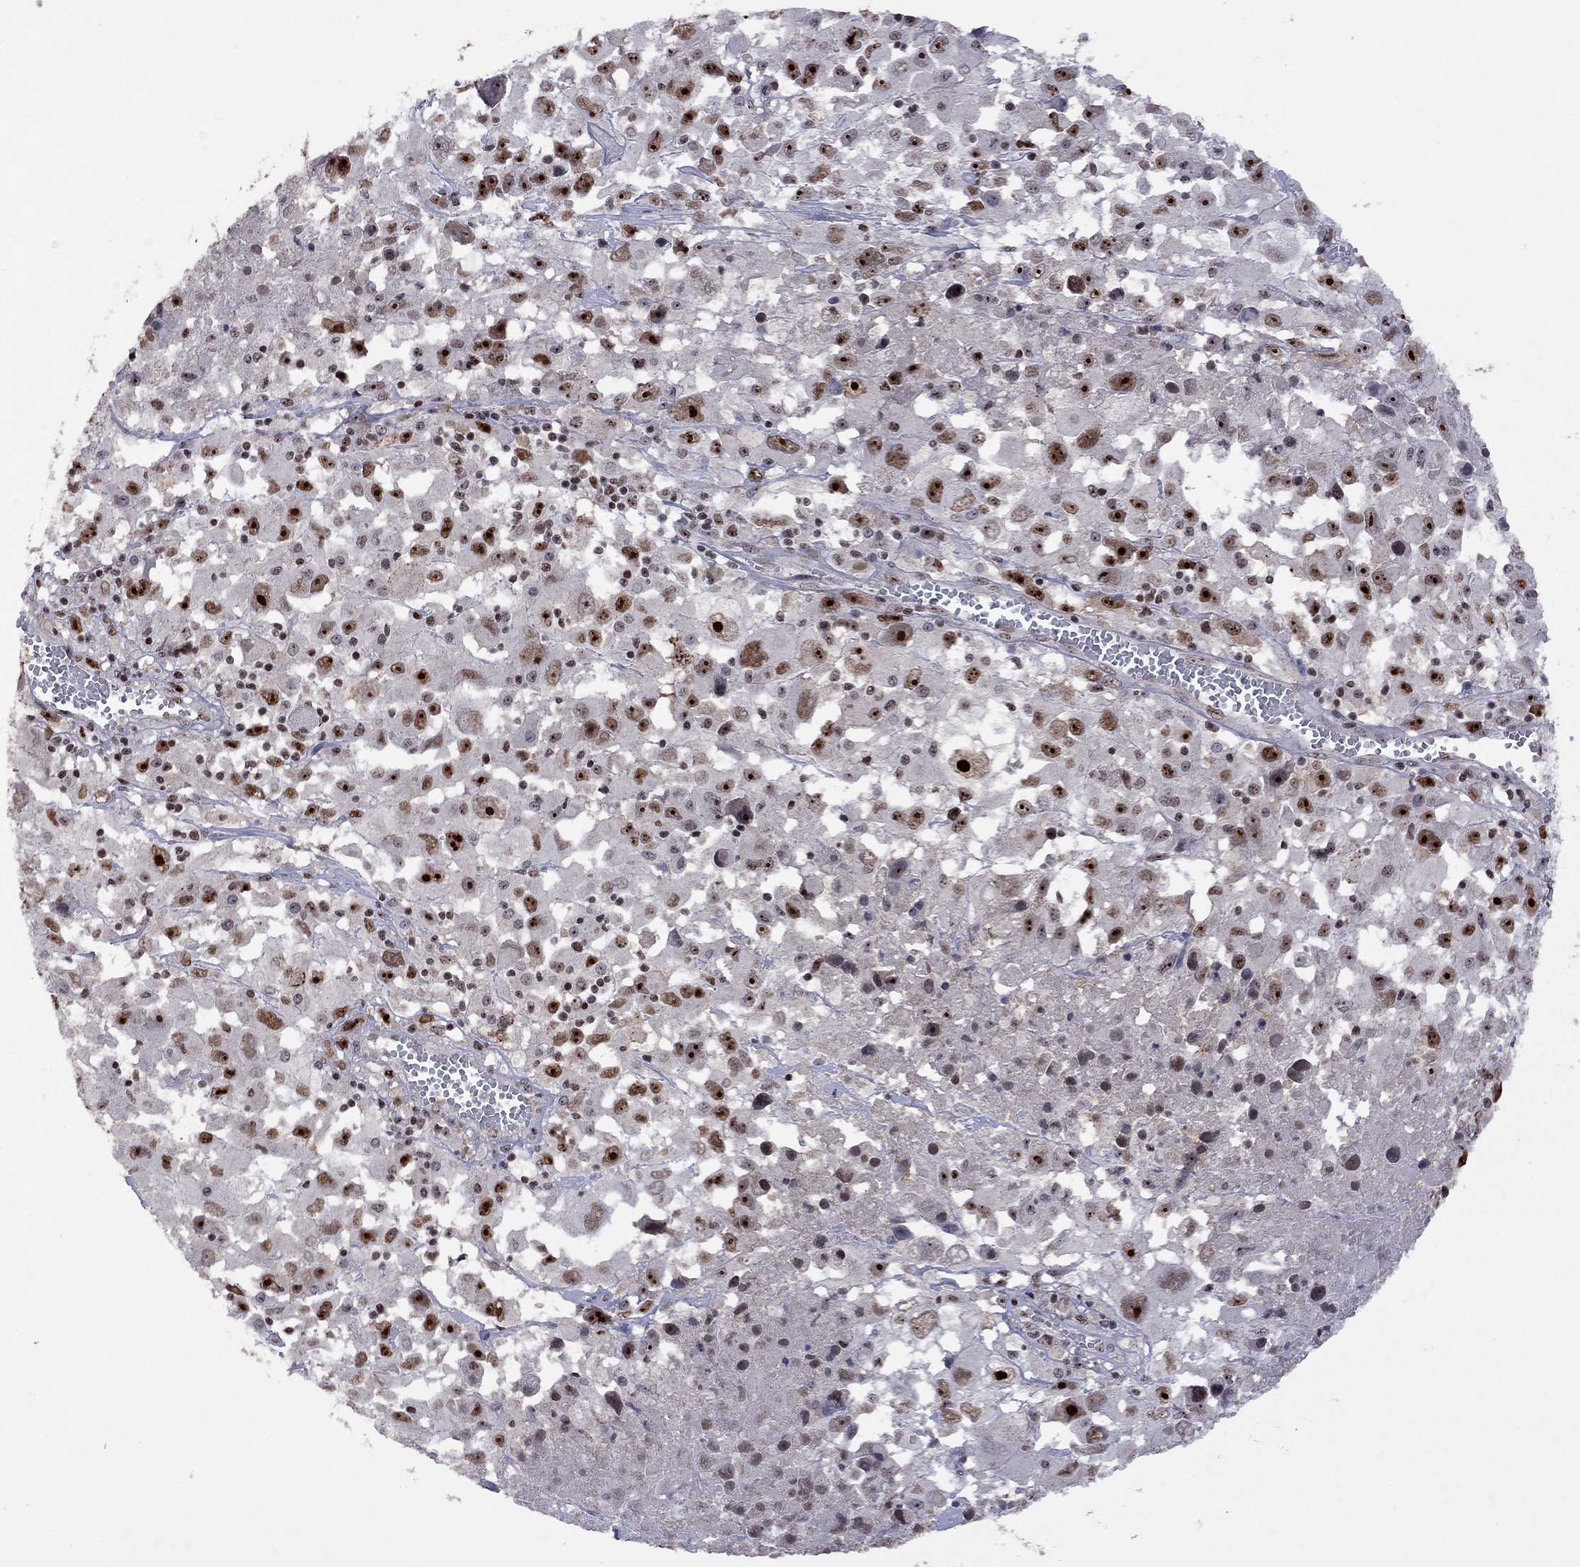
{"staining": {"intensity": "strong", "quantity": "25%-75%", "location": "nuclear"}, "tissue": "melanoma", "cell_type": "Tumor cells", "image_type": "cancer", "snomed": [{"axis": "morphology", "description": "Malignant melanoma, Metastatic site"}, {"axis": "topography", "description": "Soft tissue"}], "caption": "Brown immunohistochemical staining in human melanoma exhibits strong nuclear positivity in approximately 25%-75% of tumor cells.", "gene": "SPOUT1", "patient": {"sex": "male", "age": 50}}